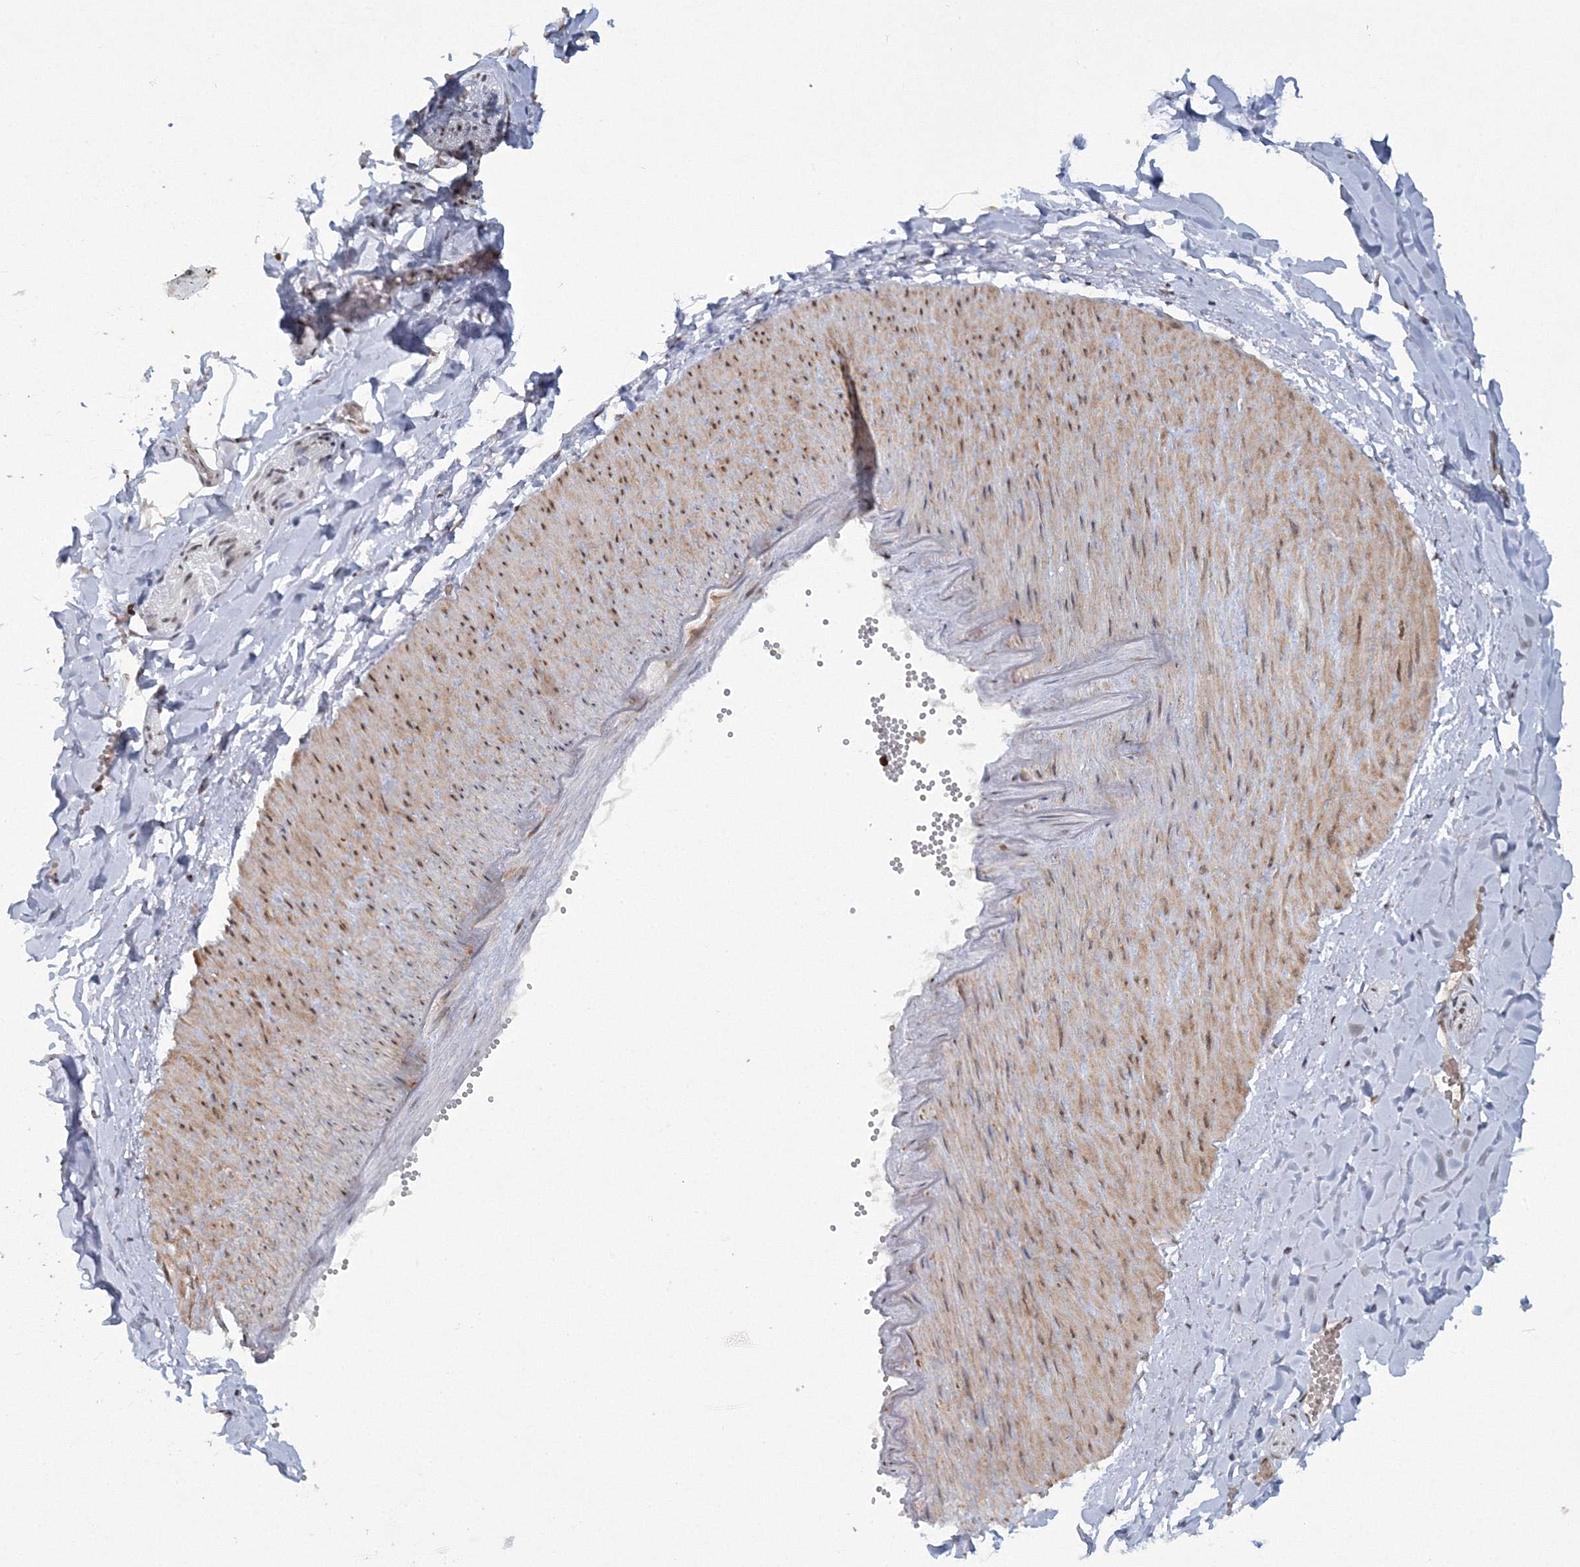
{"staining": {"intensity": "moderate", "quantity": "25%-75%", "location": "nuclear"}, "tissue": "adipose tissue", "cell_type": "Adipocytes", "image_type": "normal", "snomed": [{"axis": "morphology", "description": "Normal tissue, NOS"}, {"axis": "topography", "description": "Gallbladder"}, {"axis": "topography", "description": "Peripheral nerve tissue"}], "caption": "Immunohistochemical staining of benign adipose tissue demonstrates moderate nuclear protein expression in approximately 25%-75% of adipocytes.", "gene": "C3orf33", "patient": {"sex": "male", "age": 38}}